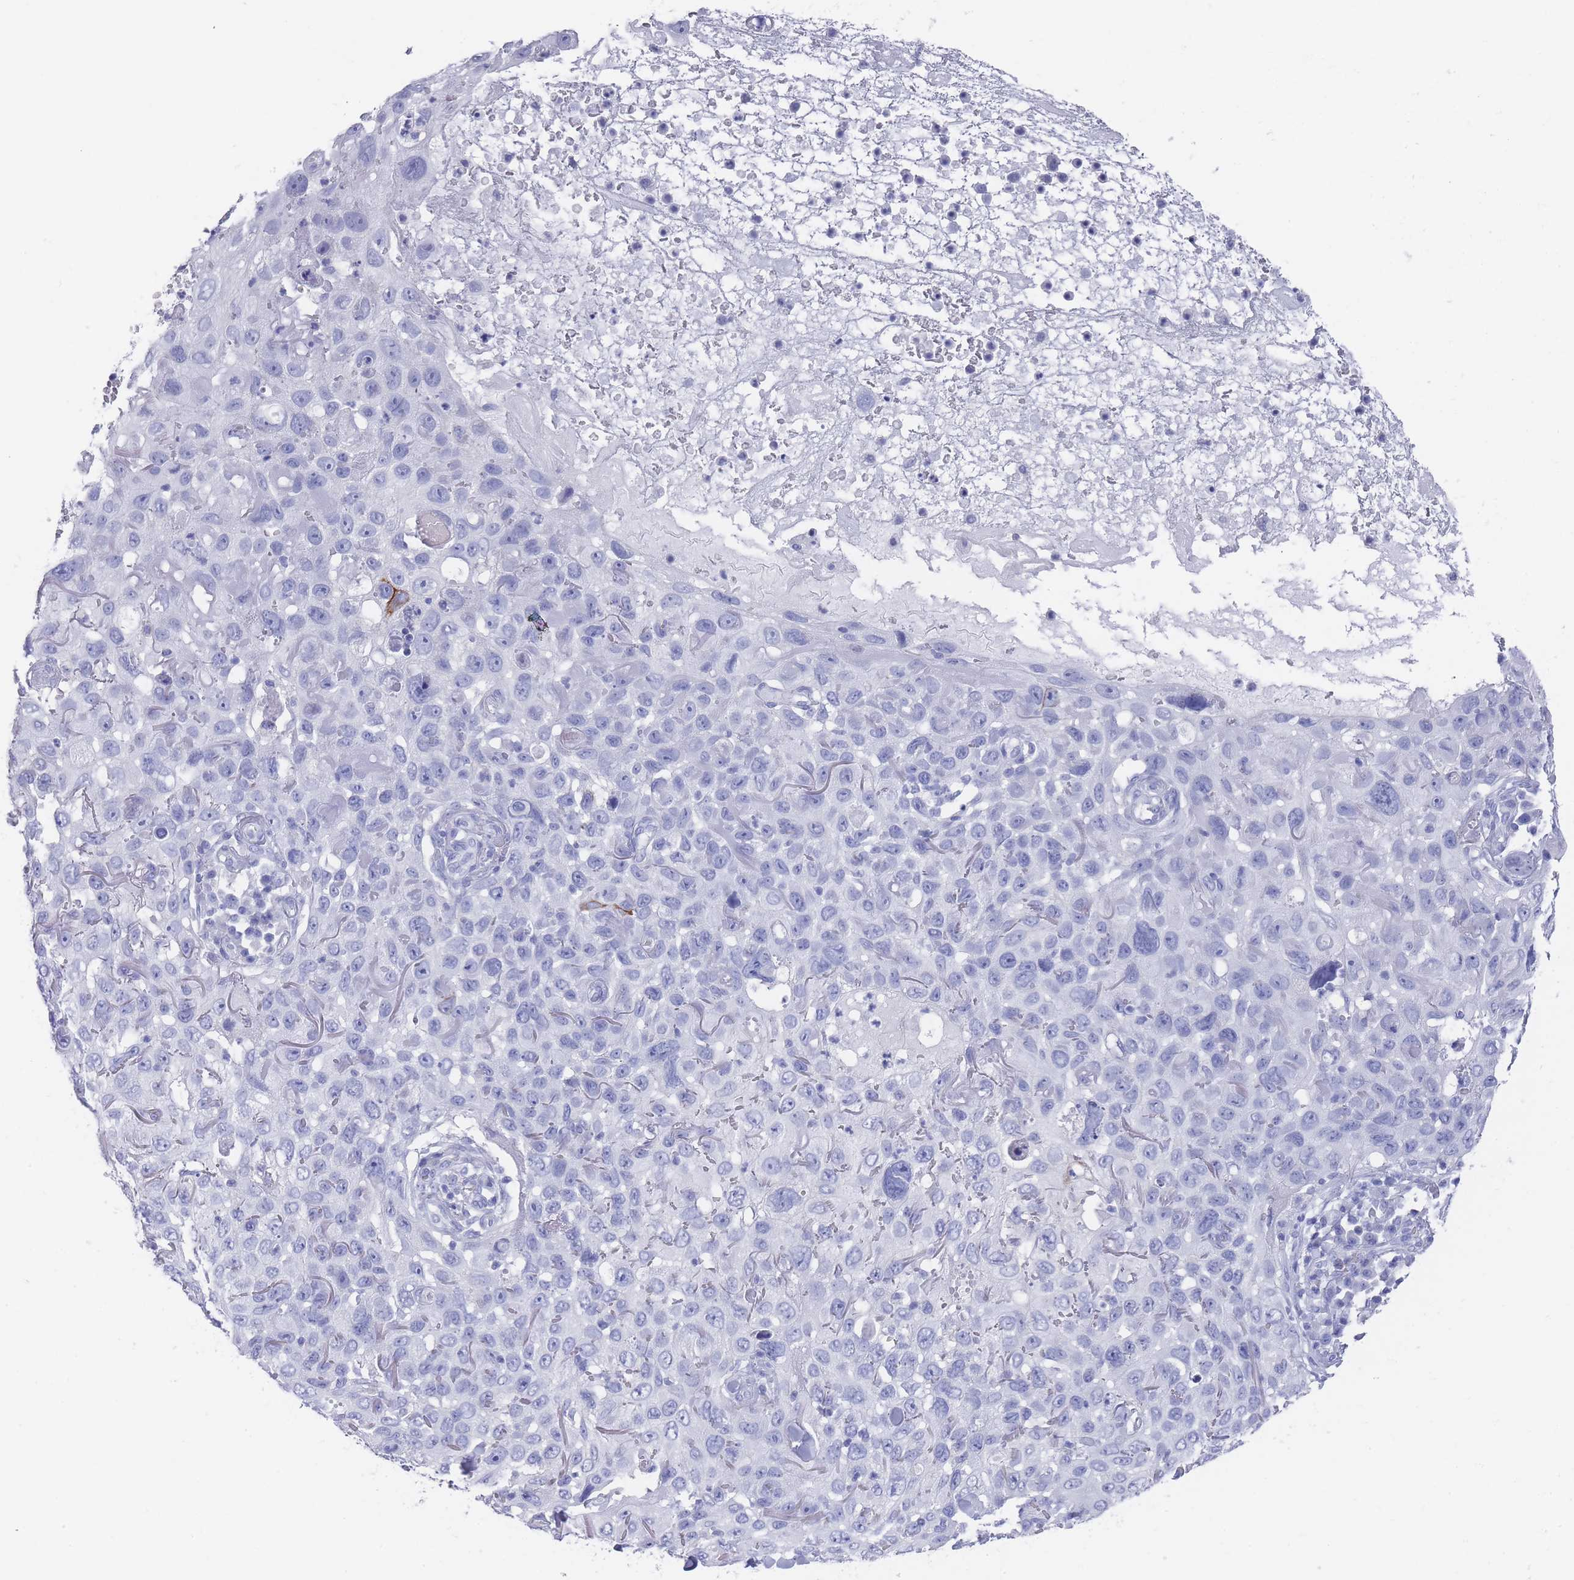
{"staining": {"intensity": "negative", "quantity": "none", "location": "none"}, "tissue": "skin cancer", "cell_type": "Tumor cells", "image_type": "cancer", "snomed": [{"axis": "morphology", "description": "Squamous cell carcinoma in situ, NOS"}, {"axis": "morphology", "description": "Squamous cell carcinoma, NOS"}, {"axis": "topography", "description": "Skin"}], "caption": "Photomicrograph shows no significant protein staining in tumor cells of squamous cell carcinoma in situ (skin).", "gene": "RAB2B", "patient": {"sex": "male", "age": 93}}